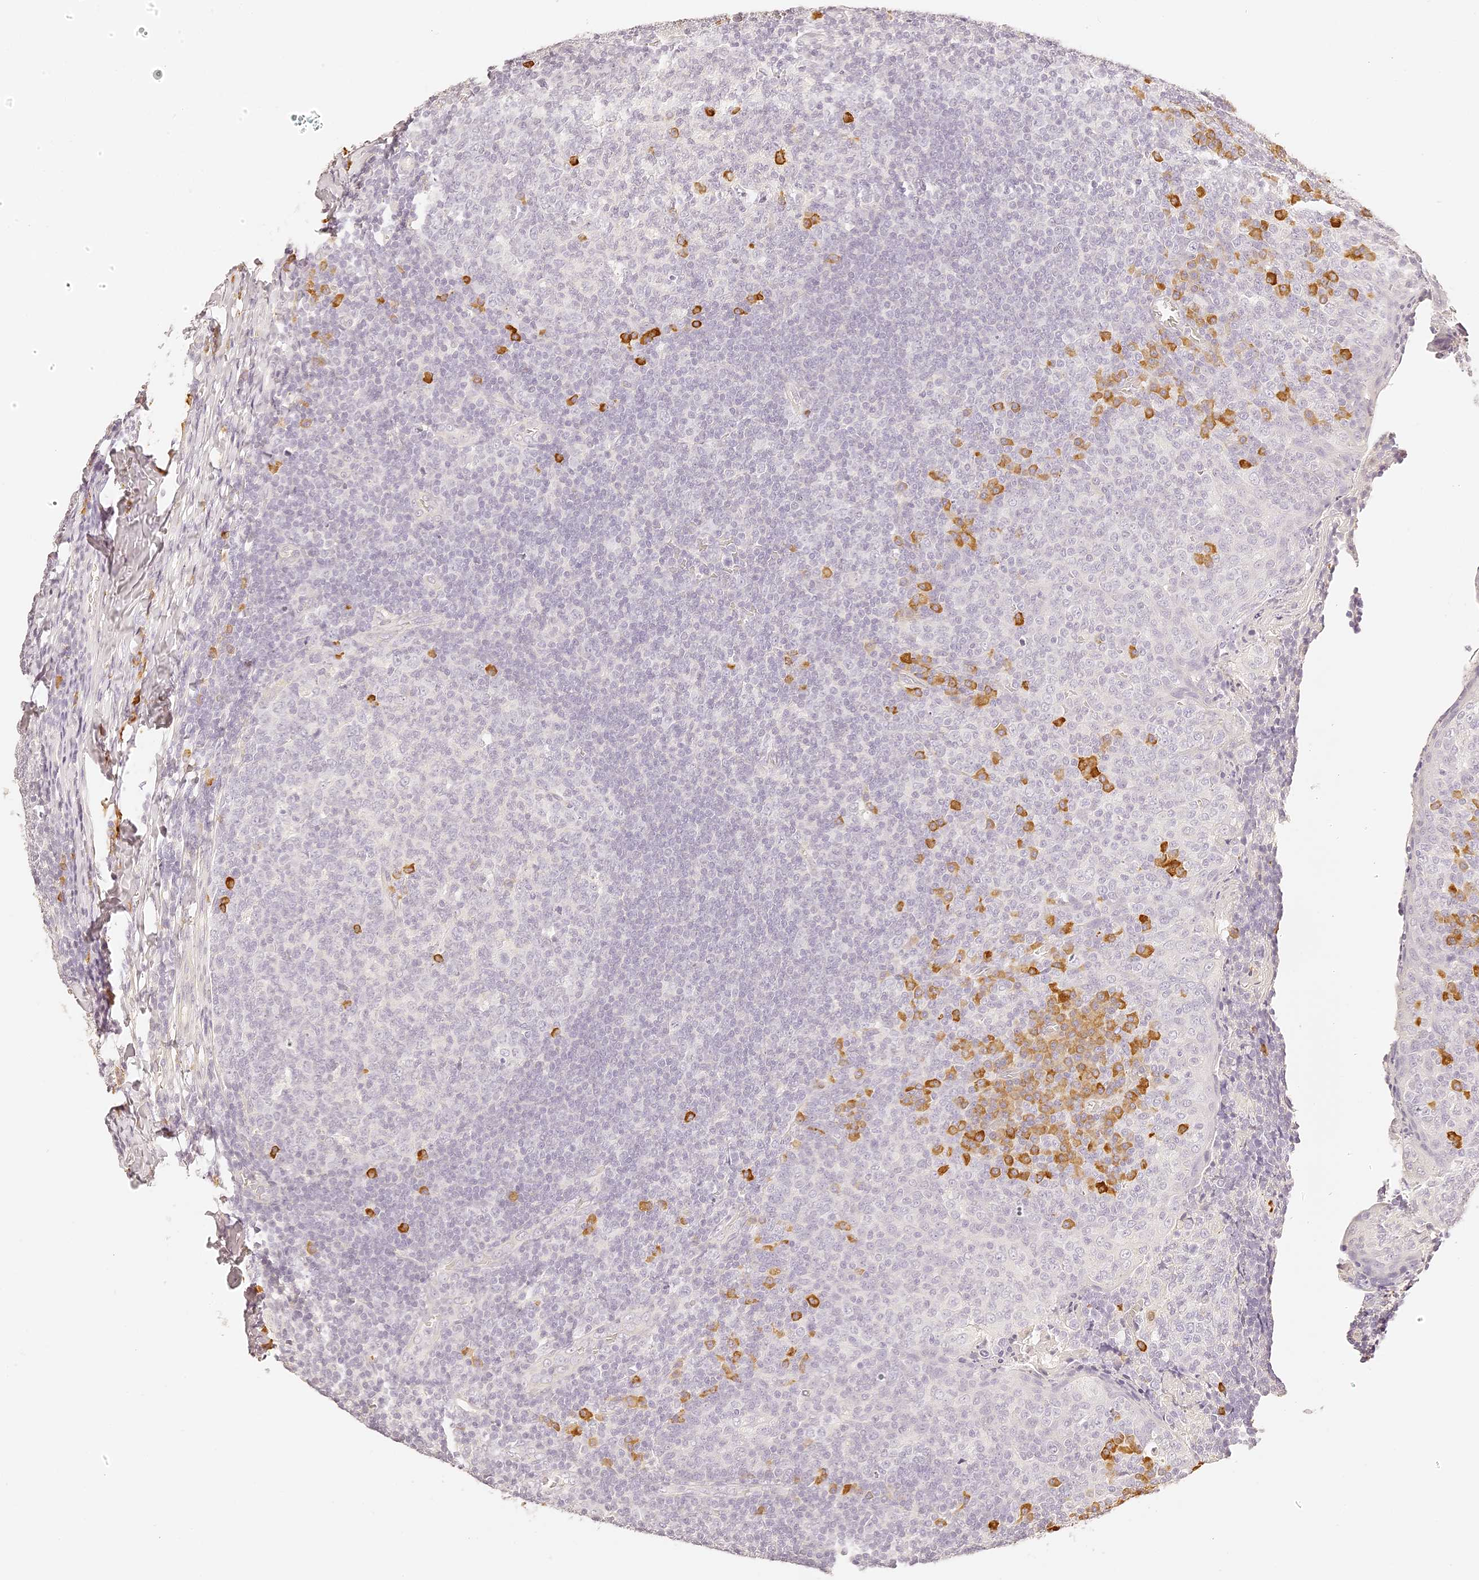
{"staining": {"intensity": "moderate", "quantity": "<25%", "location": "cytoplasmic/membranous"}, "tissue": "tonsil", "cell_type": "Germinal center cells", "image_type": "normal", "snomed": [{"axis": "morphology", "description": "Normal tissue, NOS"}, {"axis": "topography", "description": "Tonsil"}], "caption": "A low amount of moderate cytoplasmic/membranous staining is seen in about <25% of germinal center cells in normal tonsil. (DAB IHC, brown staining for protein, blue staining for nuclei).", "gene": "TRIM45", "patient": {"sex": "female", "age": 19}}